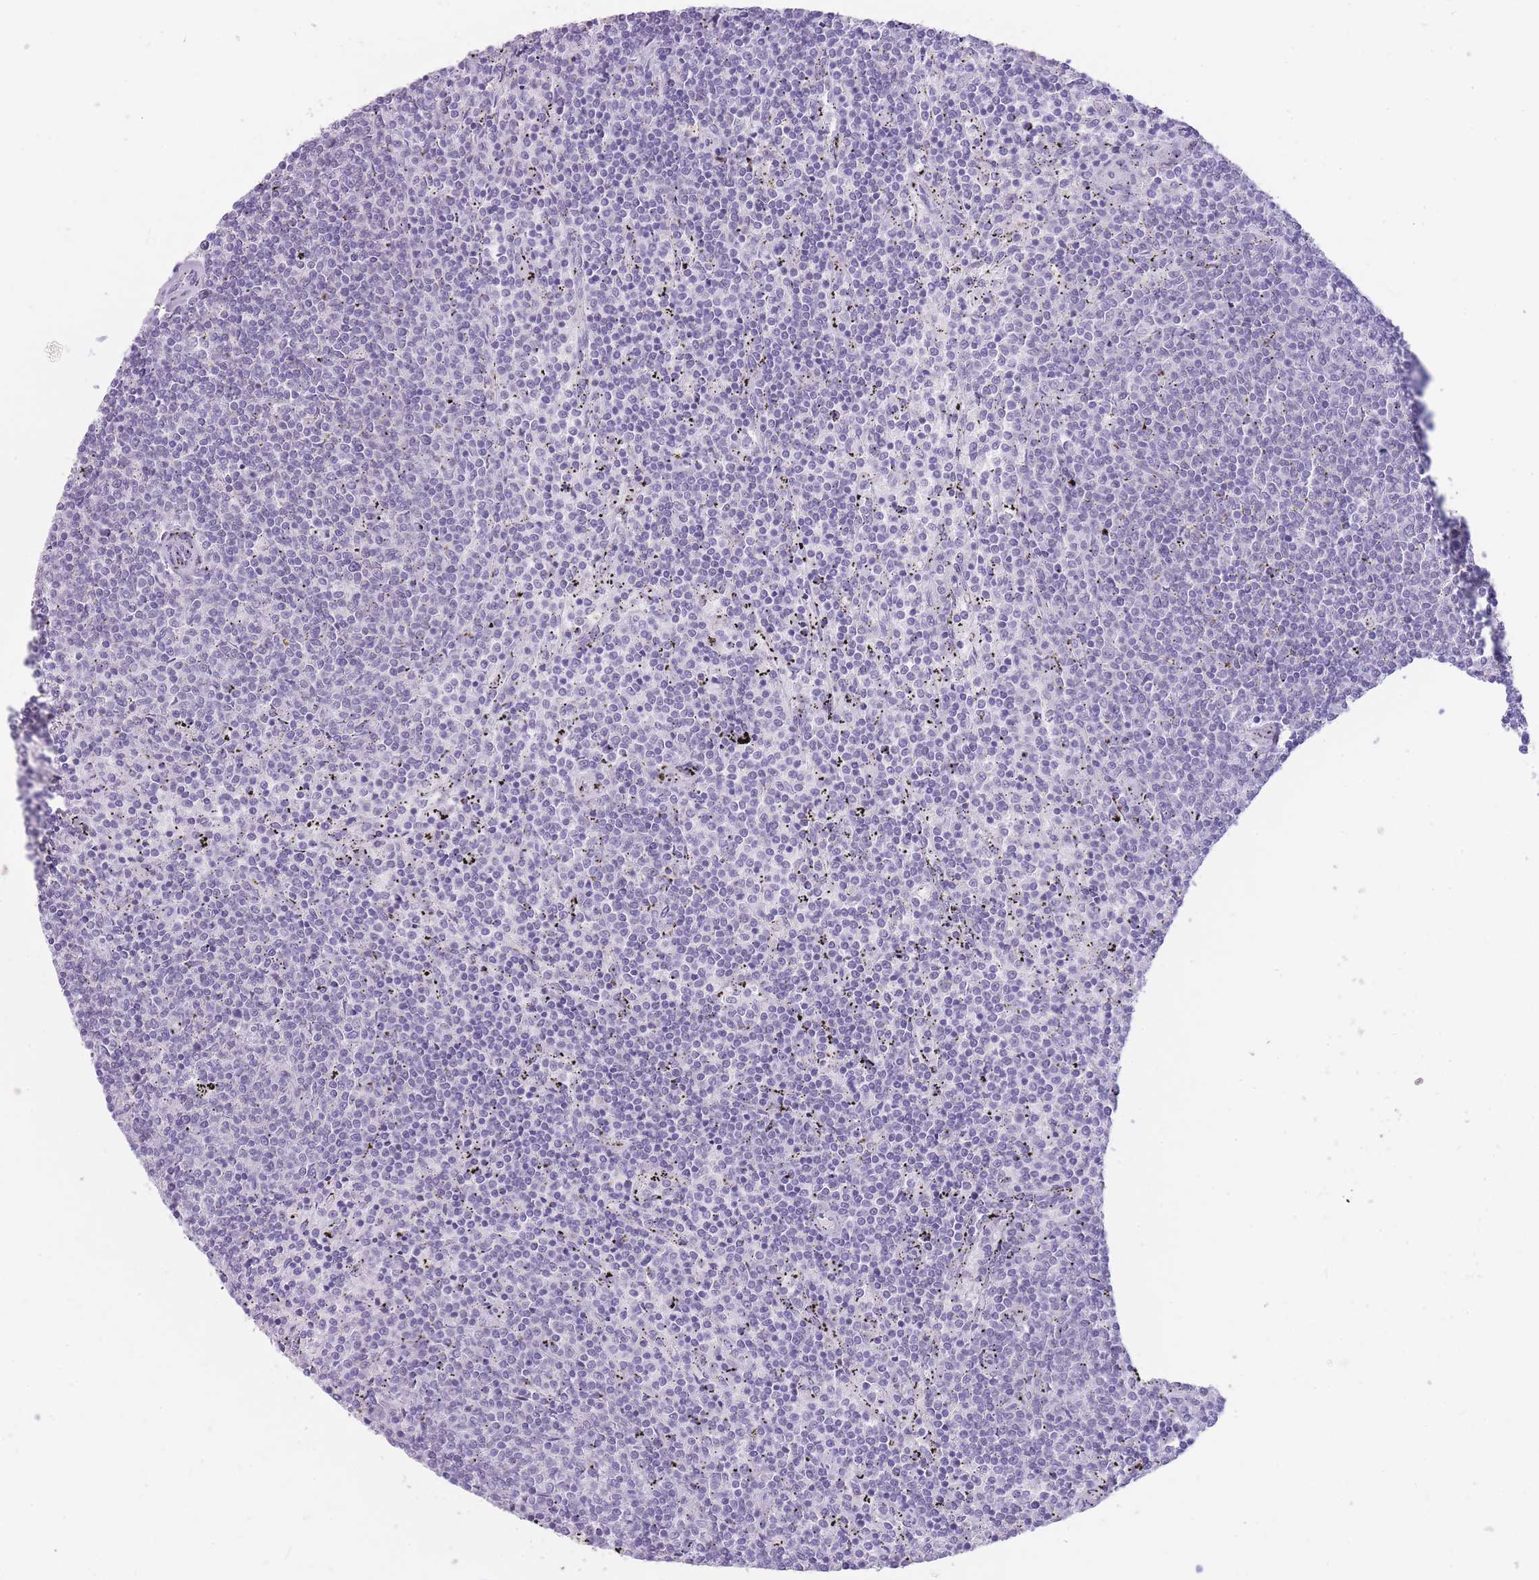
{"staining": {"intensity": "negative", "quantity": "none", "location": "none"}, "tissue": "lymphoma", "cell_type": "Tumor cells", "image_type": "cancer", "snomed": [{"axis": "morphology", "description": "Malignant lymphoma, non-Hodgkin's type, Low grade"}, {"axis": "topography", "description": "Spleen"}], "caption": "Micrograph shows no significant protein expression in tumor cells of low-grade malignant lymphoma, non-Hodgkin's type.", "gene": "DCANP1", "patient": {"sex": "female", "age": 50}}